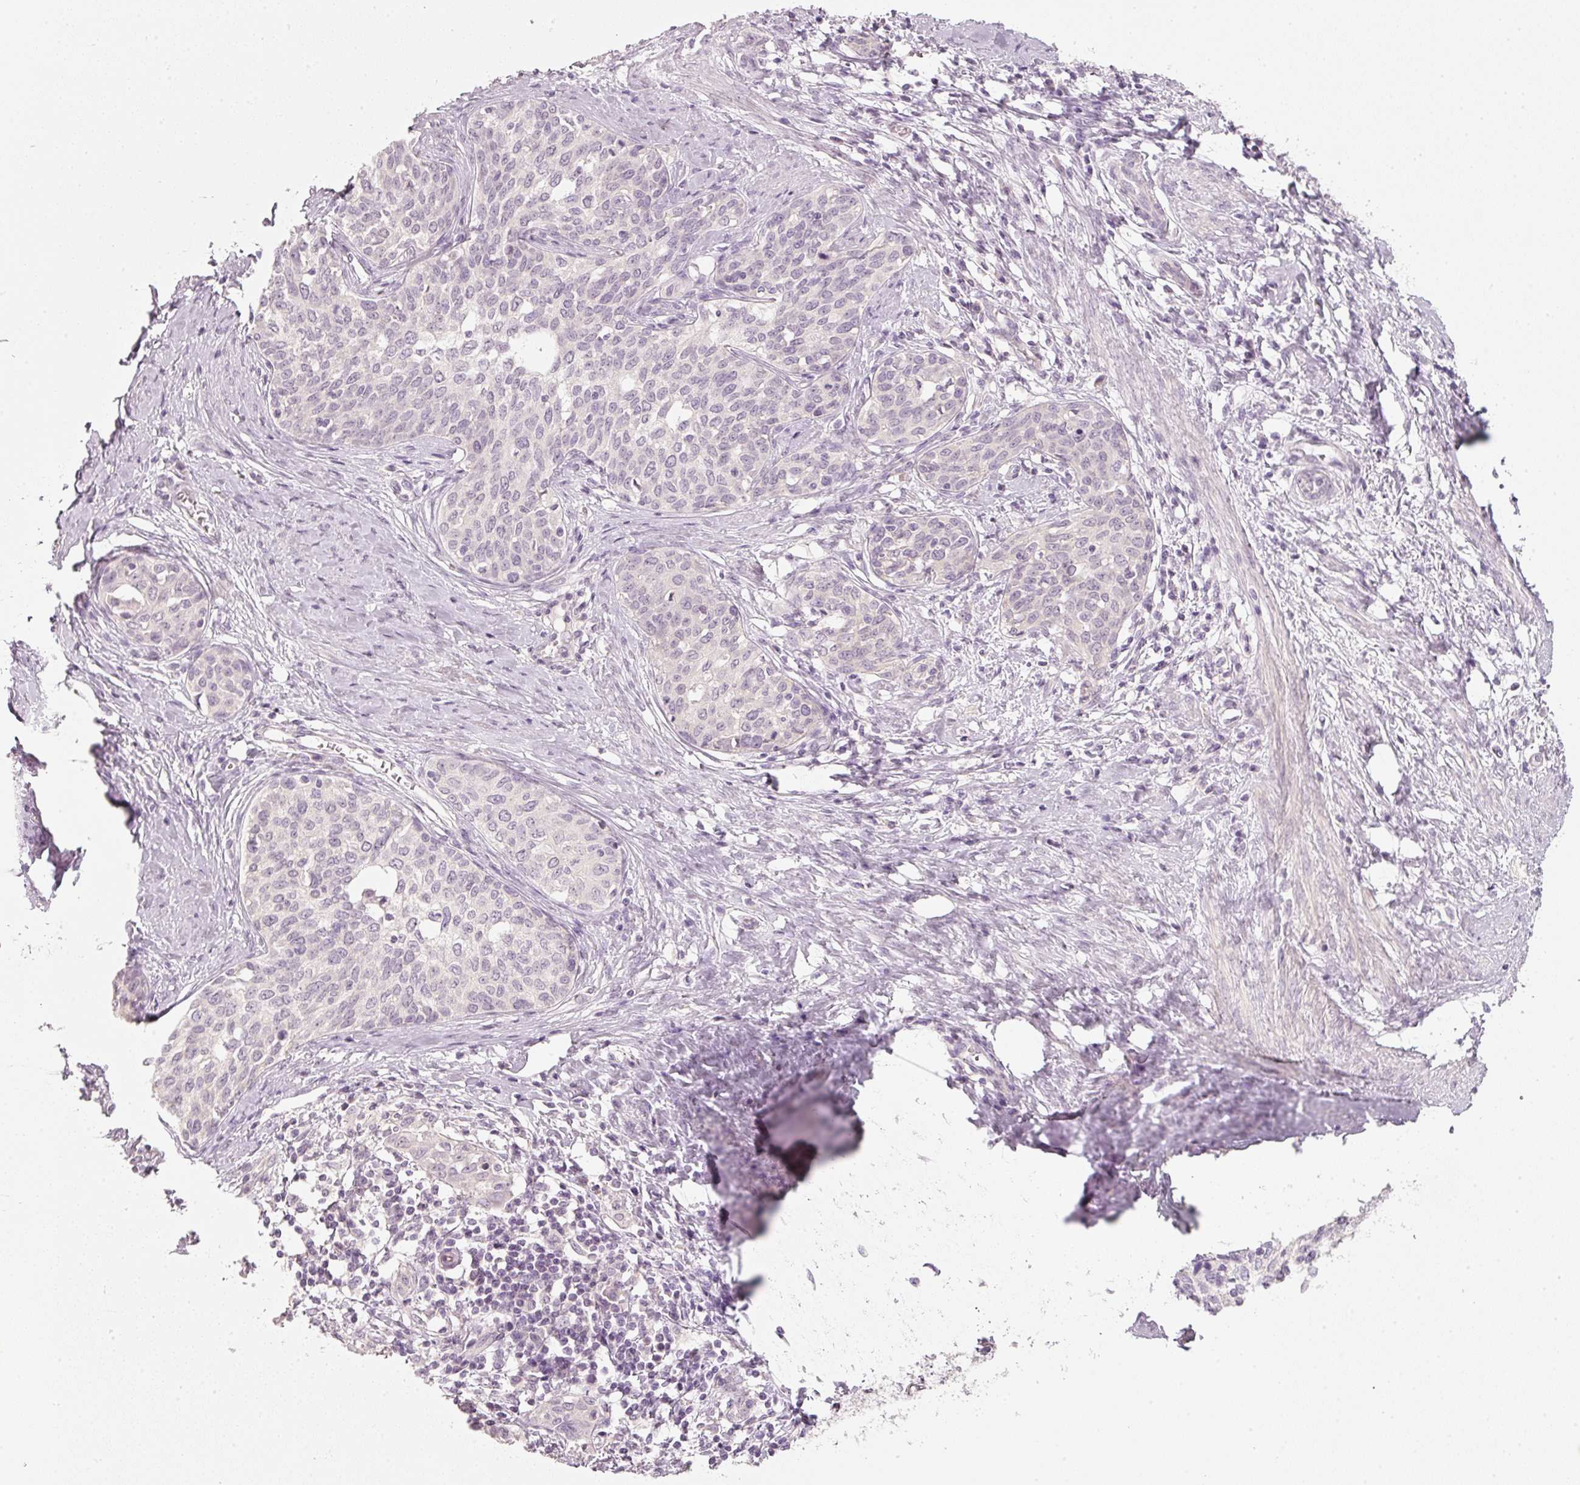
{"staining": {"intensity": "negative", "quantity": "none", "location": "none"}, "tissue": "cervical cancer", "cell_type": "Tumor cells", "image_type": "cancer", "snomed": [{"axis": "morphology", "description": "Squamous cell carcinoma, NOS"}, {"axis": "morphology", "description": "Adenocarcinoma, NOS"}, {"axis": "topography", "description": "Cervix"}], "caption": "DAB (3,3'-diaminobenzidine) immunohistochemical staining of human adenocarcinoma (cervical) demonstrates no significant staining in tumor cells.", "gene": "STEAP1", "patient": {"sex": "female", "age": 52}}